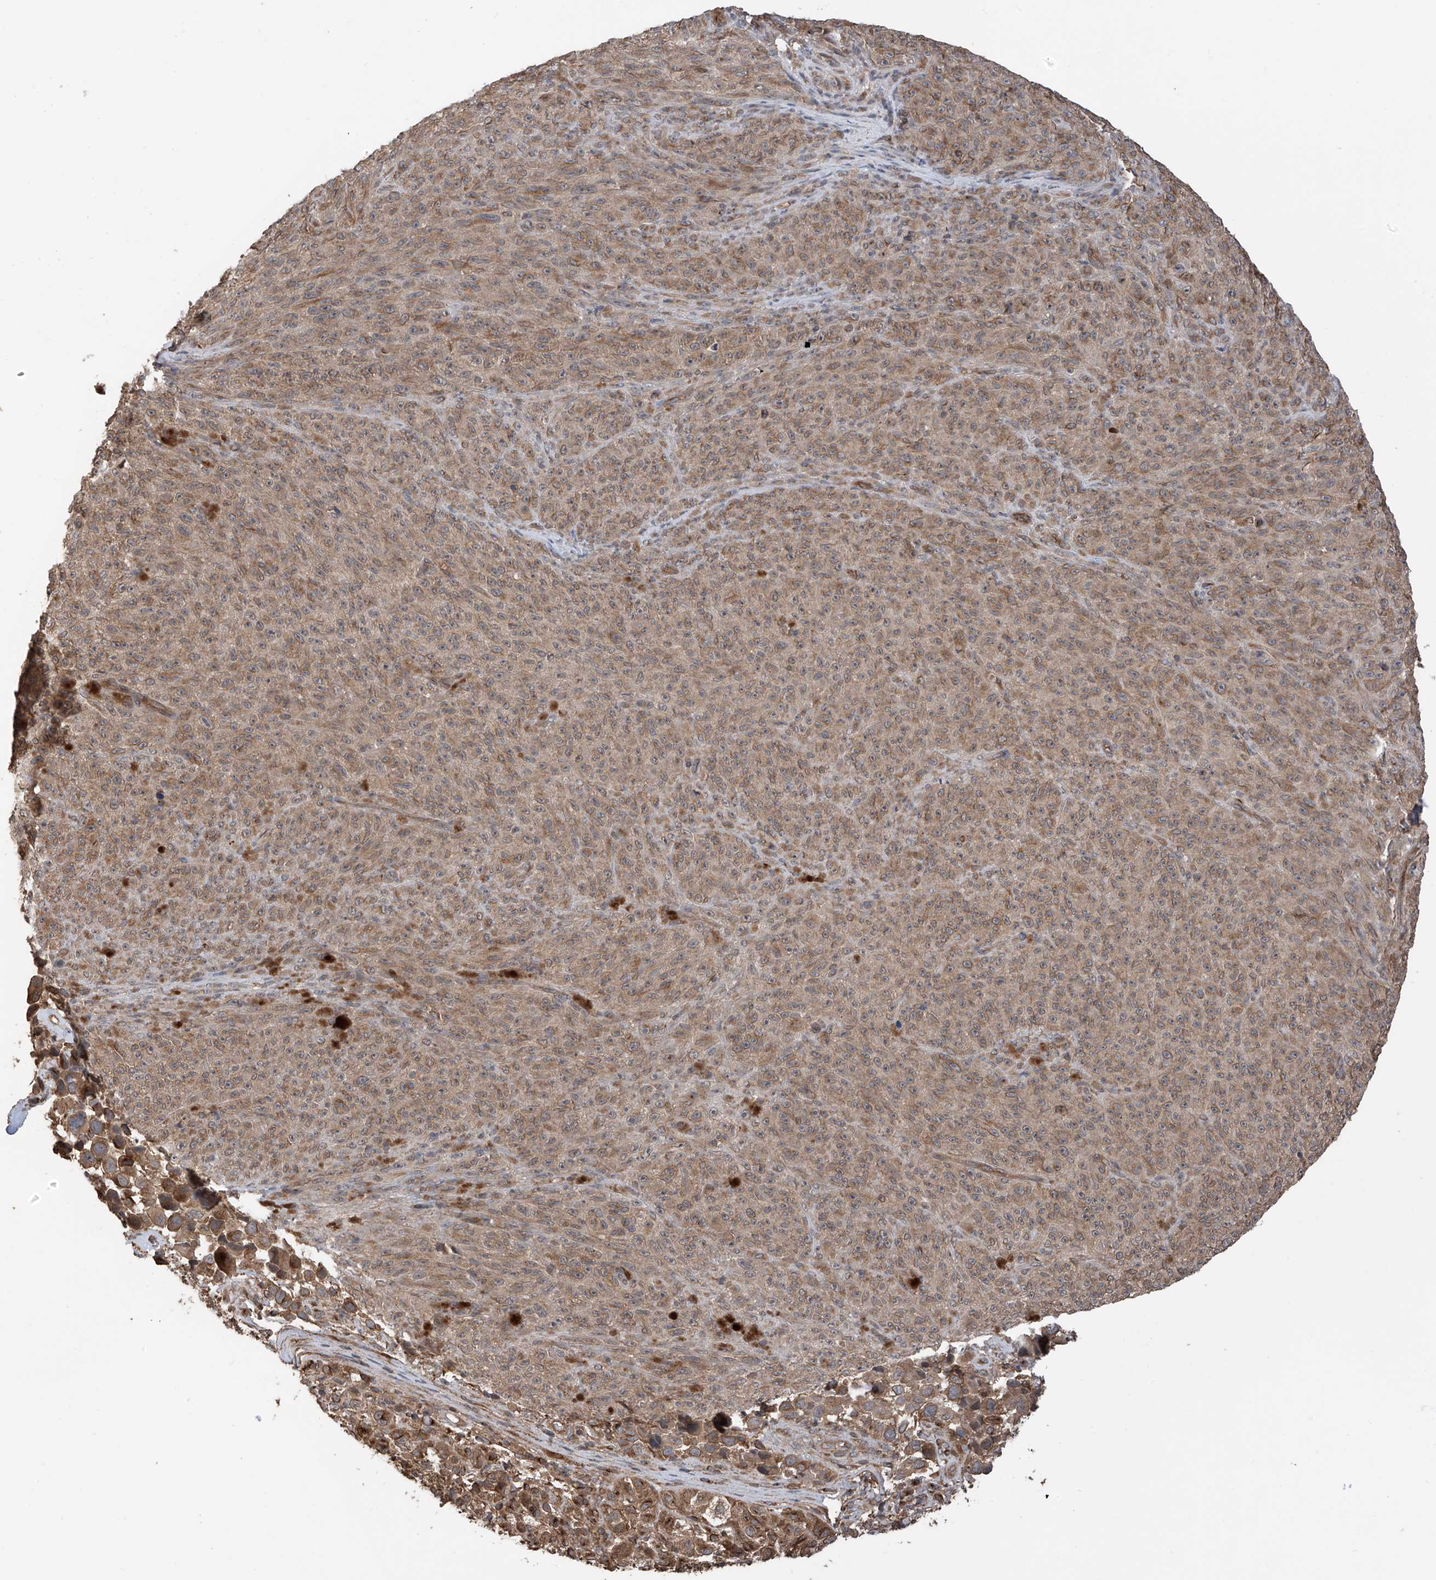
{"staining": {"intensity": "moderate", "quantity": ">75%", "location": "cytoplasmic/membranous"}, "tissue": "melanoma", "cell_type": "Tumor cells", "image_type": "cancer", "snomed": [{"axis": "morphology", "description": "Malignant melanoma, NOS"}, {"axis": "topography", "description": "Skin"}], "caption": "The image displays staining of melanoma, revealing moderate cytoplasmic/membranous protein expression (brown color) within tumor cells.", "gene": "RPAIN", "patient": {"sex": "female", "age": 82}}